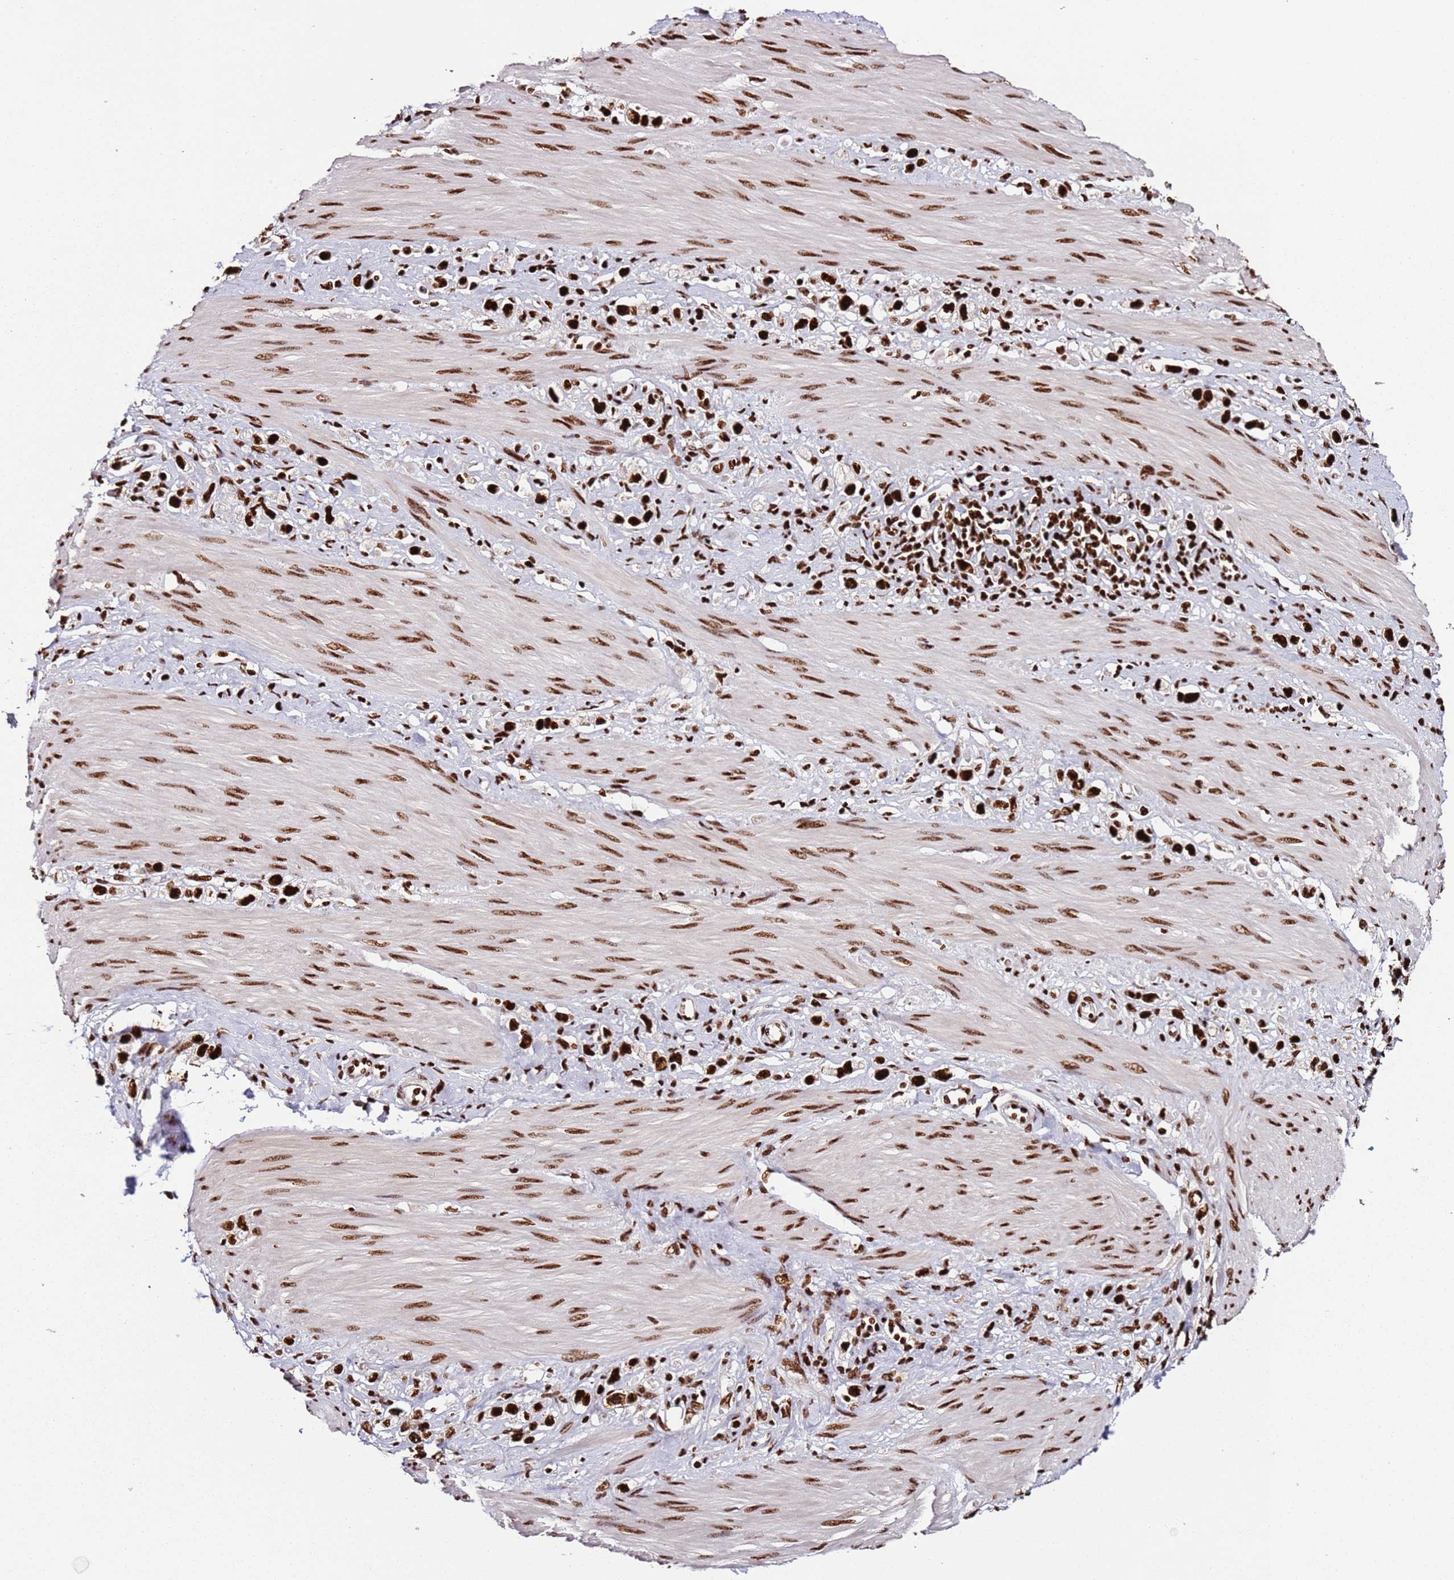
{"staining": {"intensity": "strong", "quantity": ">75%", "location": "nuclear"}, "tissue": "stomach cancer", "cell_type": "Tumor cells", "image_type": "cancer", "snomed": [{"axis": "morphology", "description": "Adenocarcinoma, NOS"}, {"axis": "topography", "description": "Stomach"}], "caption": "Adenocarcinoma (stomach) stained for a protein (brown) reveals strong nuclear positive positivity in about >75% of tumor cells.", "gene": "C6orf226", "patient": {"sex": "female", "age": 65}}